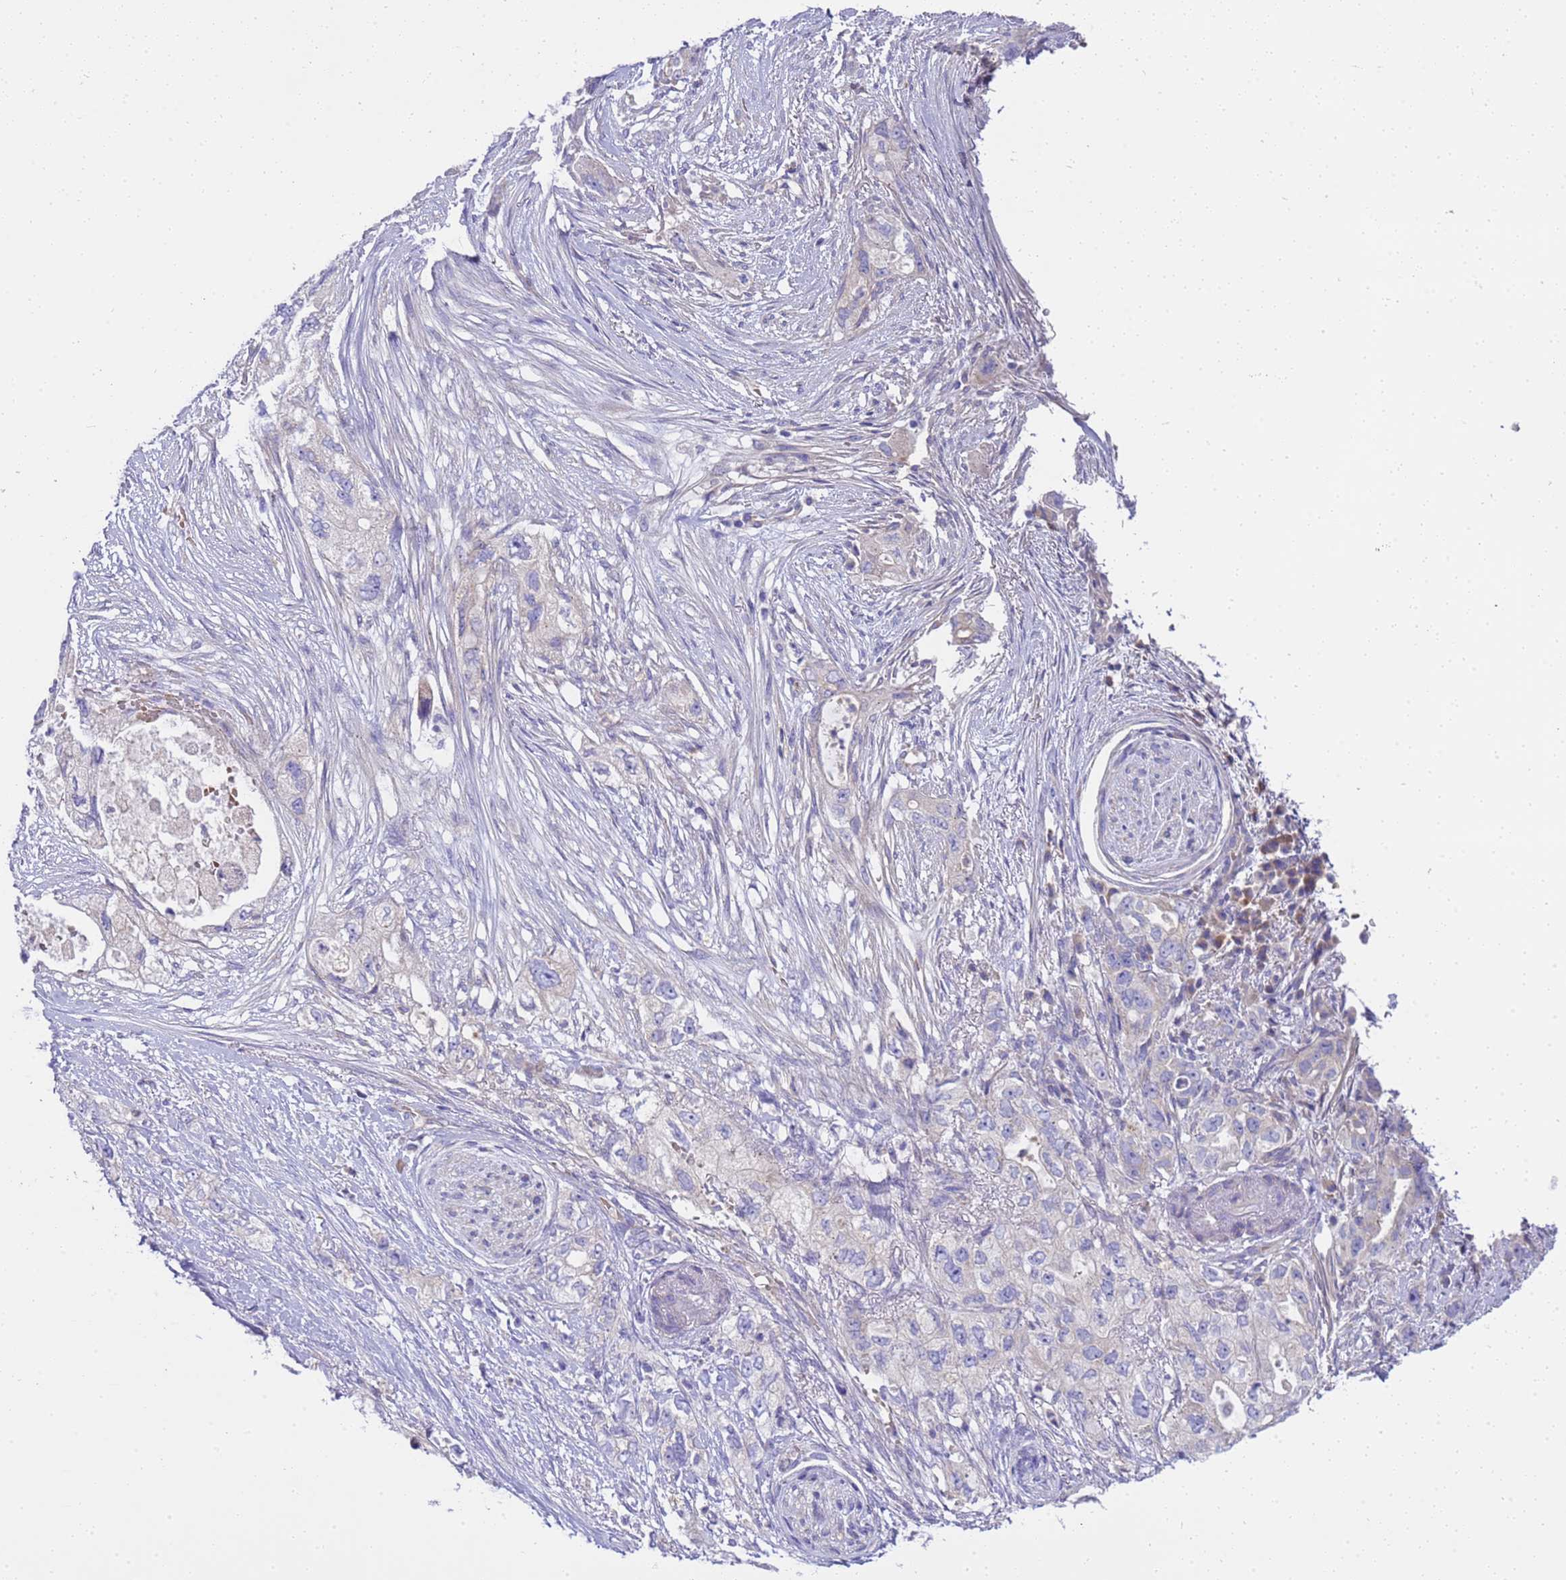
{"staining": {"intensity": "weak", "quantity": "<25%", "location": "cytoplasmic/membranous"}, "tissue": "pancreatic cancer", "cell_type": "Tumor cells", "image_type": "cancer", "snomed": [{"axis": "morphology", "description": "Adenocarcinoma, NOS"}, {"axis": "topography", "description": "Pancreas"}], "caption": "Pancreatic cancer (adenocarcinoma) stained for a protein using IHC shows no expression tumor cells.", "gene": "RIPPLY2", "patient": {"sex": "female", "age": 73}}